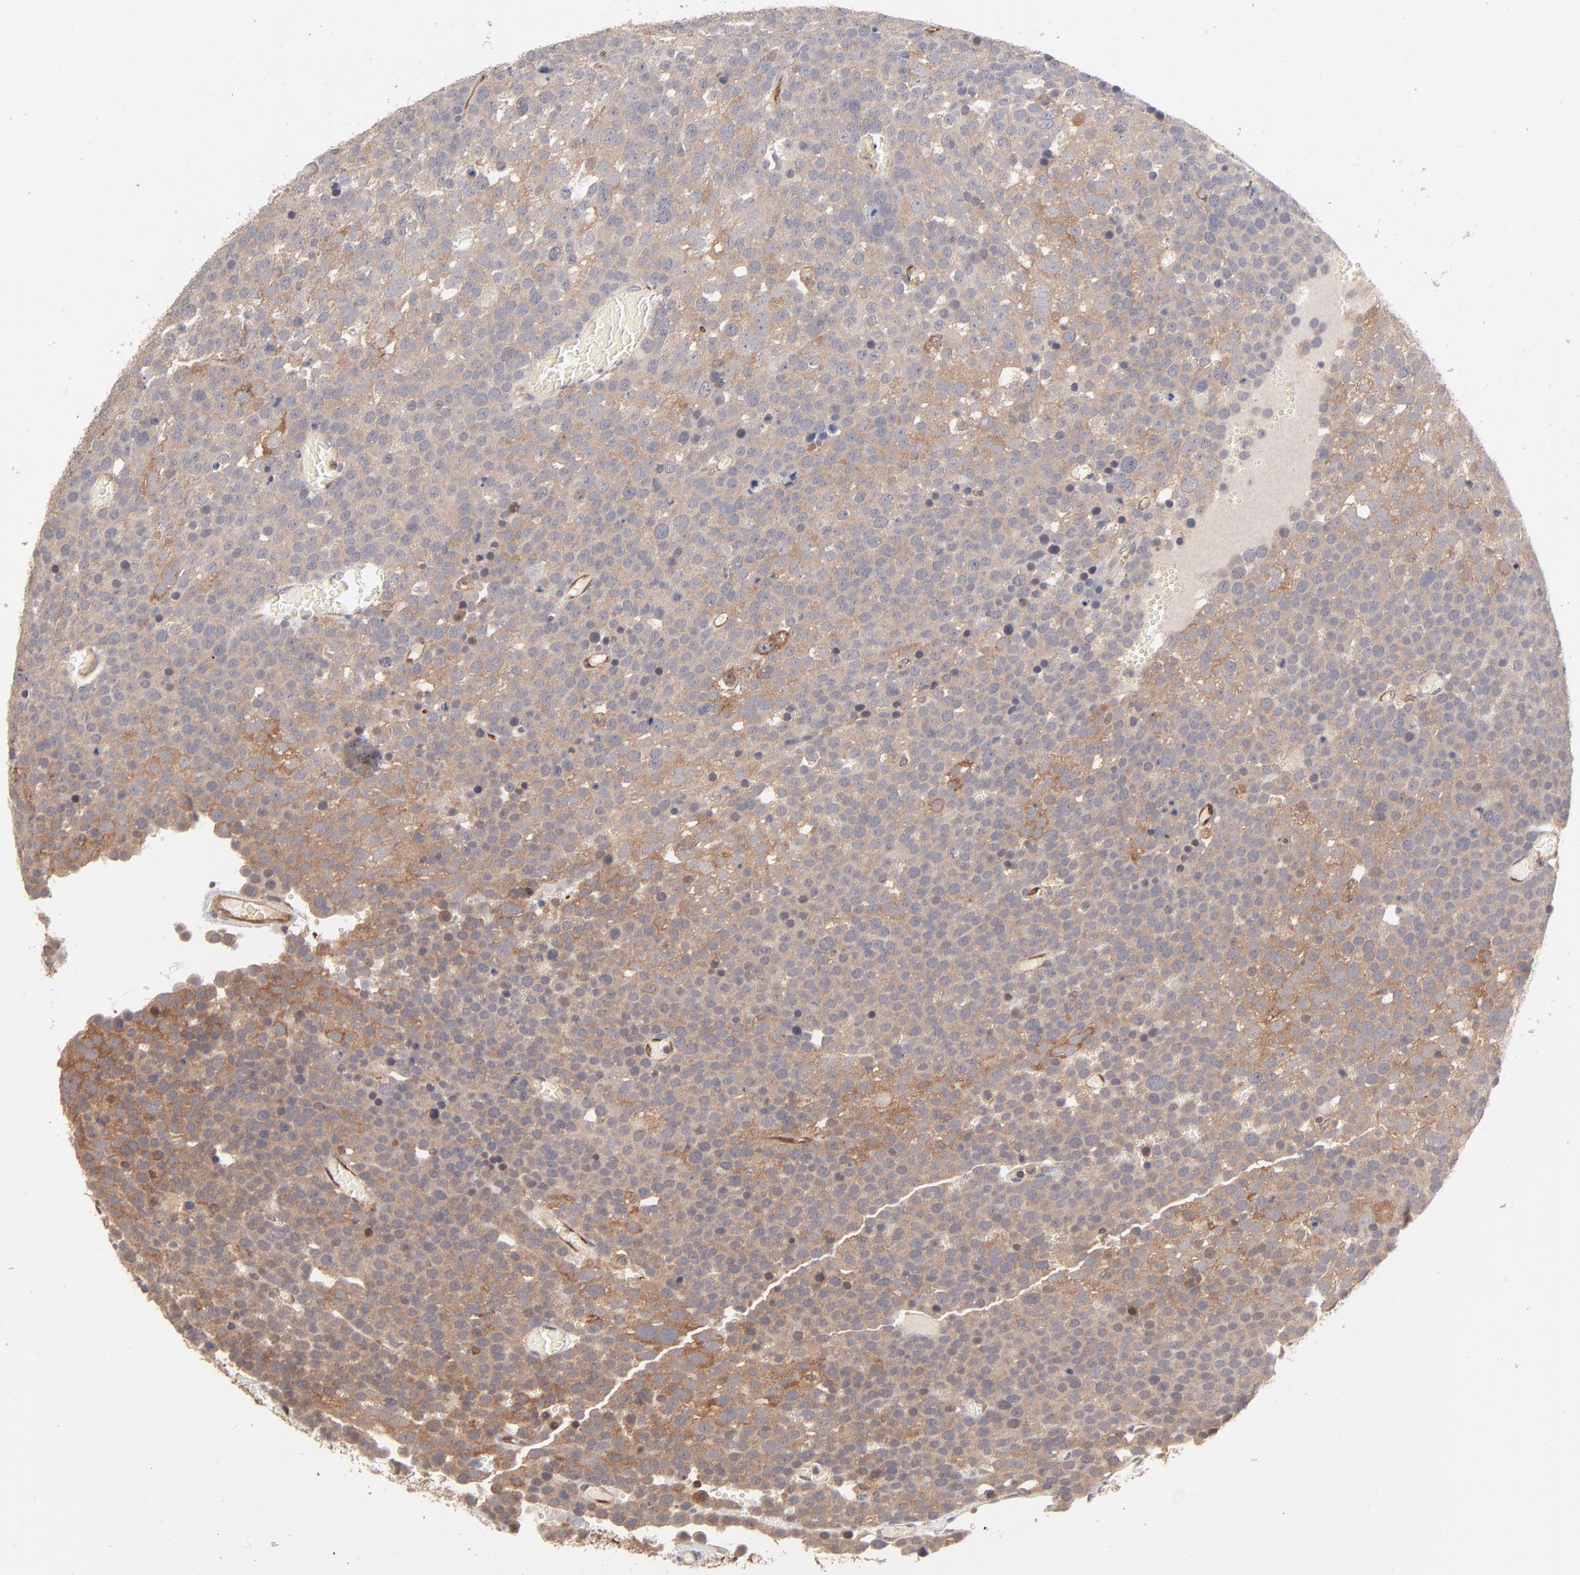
{"staining": {"intensity": "weak", "quantity": ">75%", "location": "cytoplasmic/membranous"}, "tissue": "testis cancer", "cell_type": "Tumor cells", "image_type": "cancer", "snomed": [{"axis": "morphology", "description": "Seminoma, NOS"}, {"axis": "topography", "description": "Testis"}], "caption": "Brown immunohistochemical staining in testis seminoma demonstrates weak cytoplasmic/membranous staining in approximately >75% of tumor cells.", "gene": "IVNS1ABP", "patient": {"sex": "male", "age": 71}}